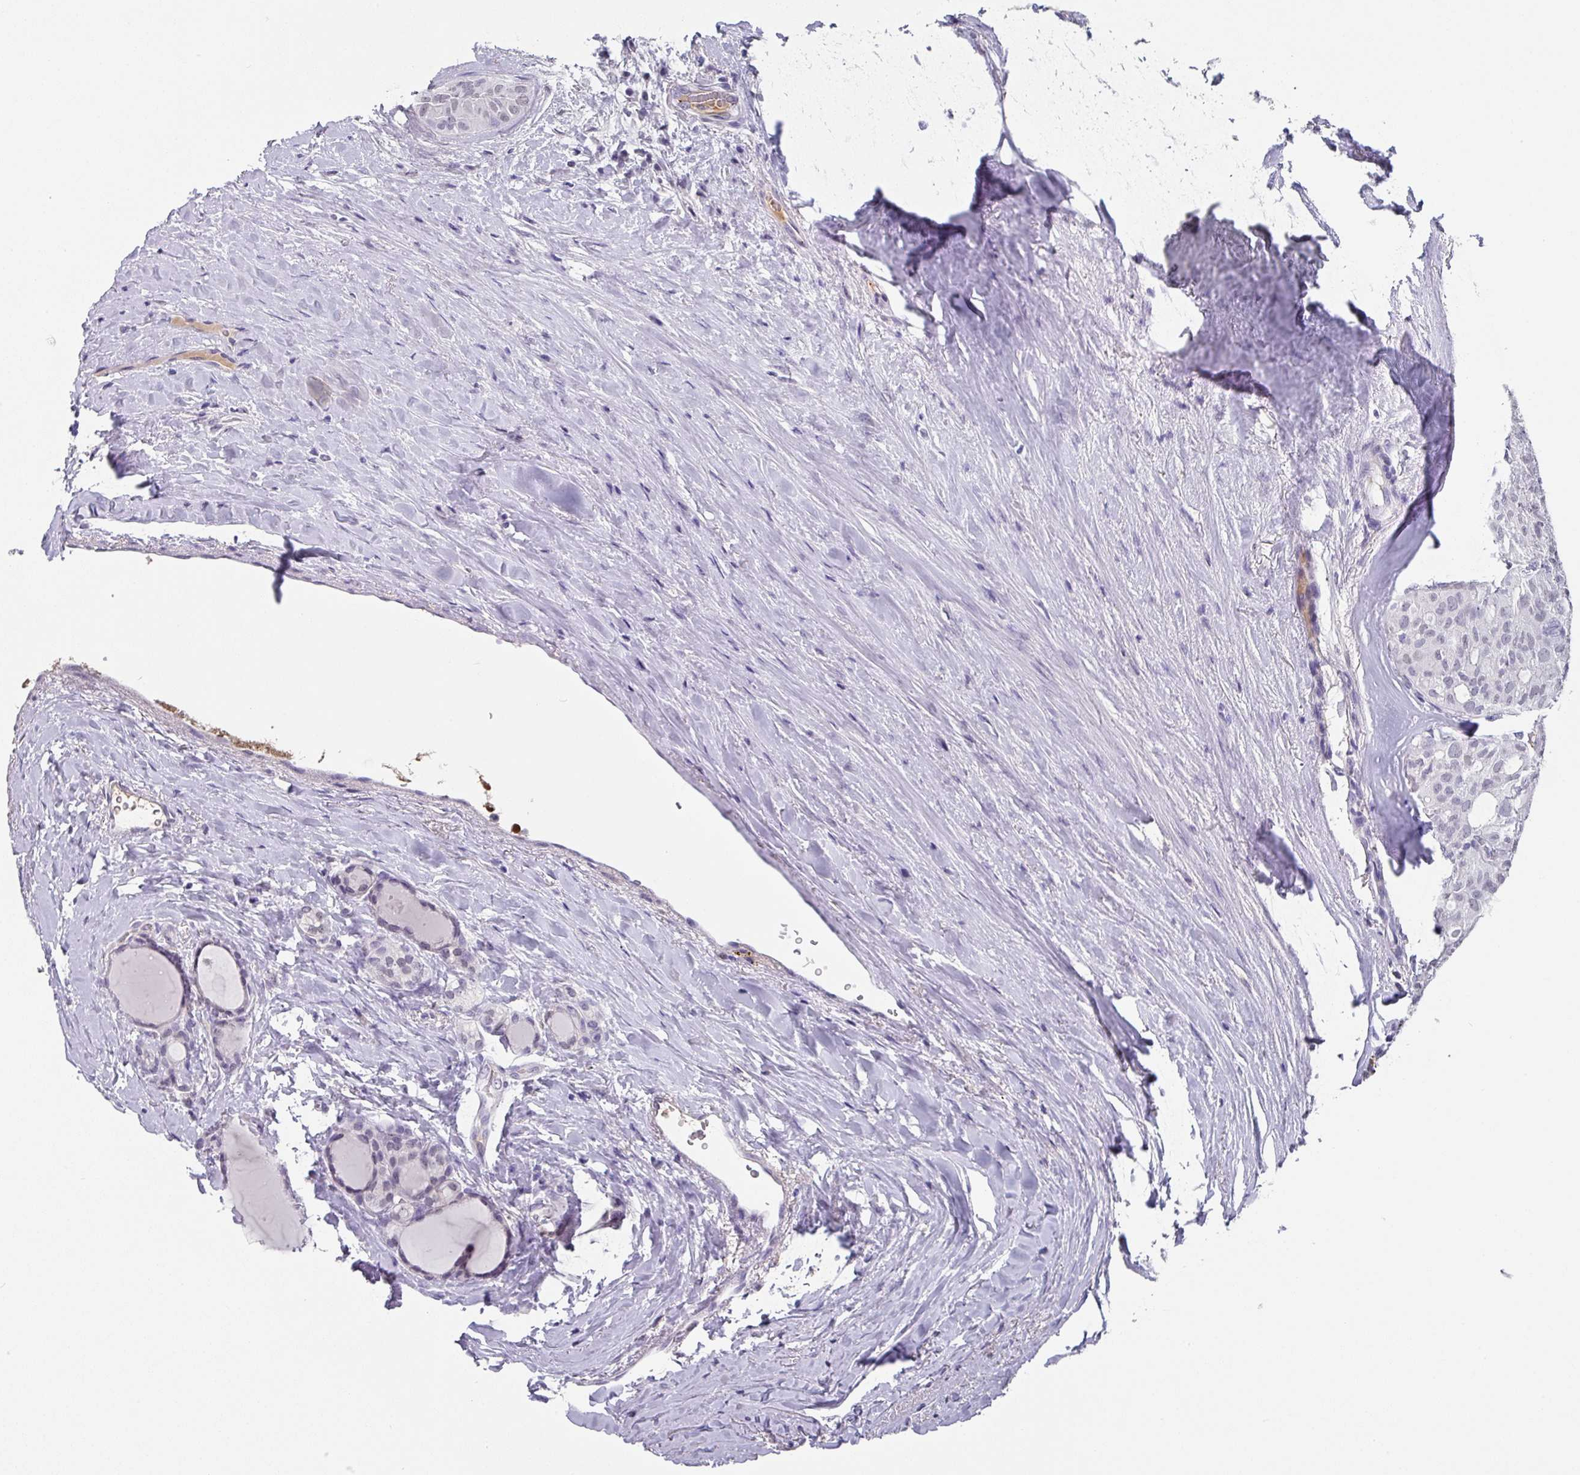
{"staining": {"intensity": "negative", "quantity": "none", "location": "none"}, "tissue": "thyroid cancer", "cell_type": "Tumor cells", "image_type": "cancer", "snomed": [{"axis": "morphology", "description": "Follicular adenoma carcinoma, NOS"}, {"axis": "topography", "description": "Thyroid gland"}], "caption": "Image shows no protein positivity in tumor cells of thyroid cancer (follicular adenoma carcinoma) tissue.", "gene": "C1QB", "patient": {"sex": "male", "age": 75}}